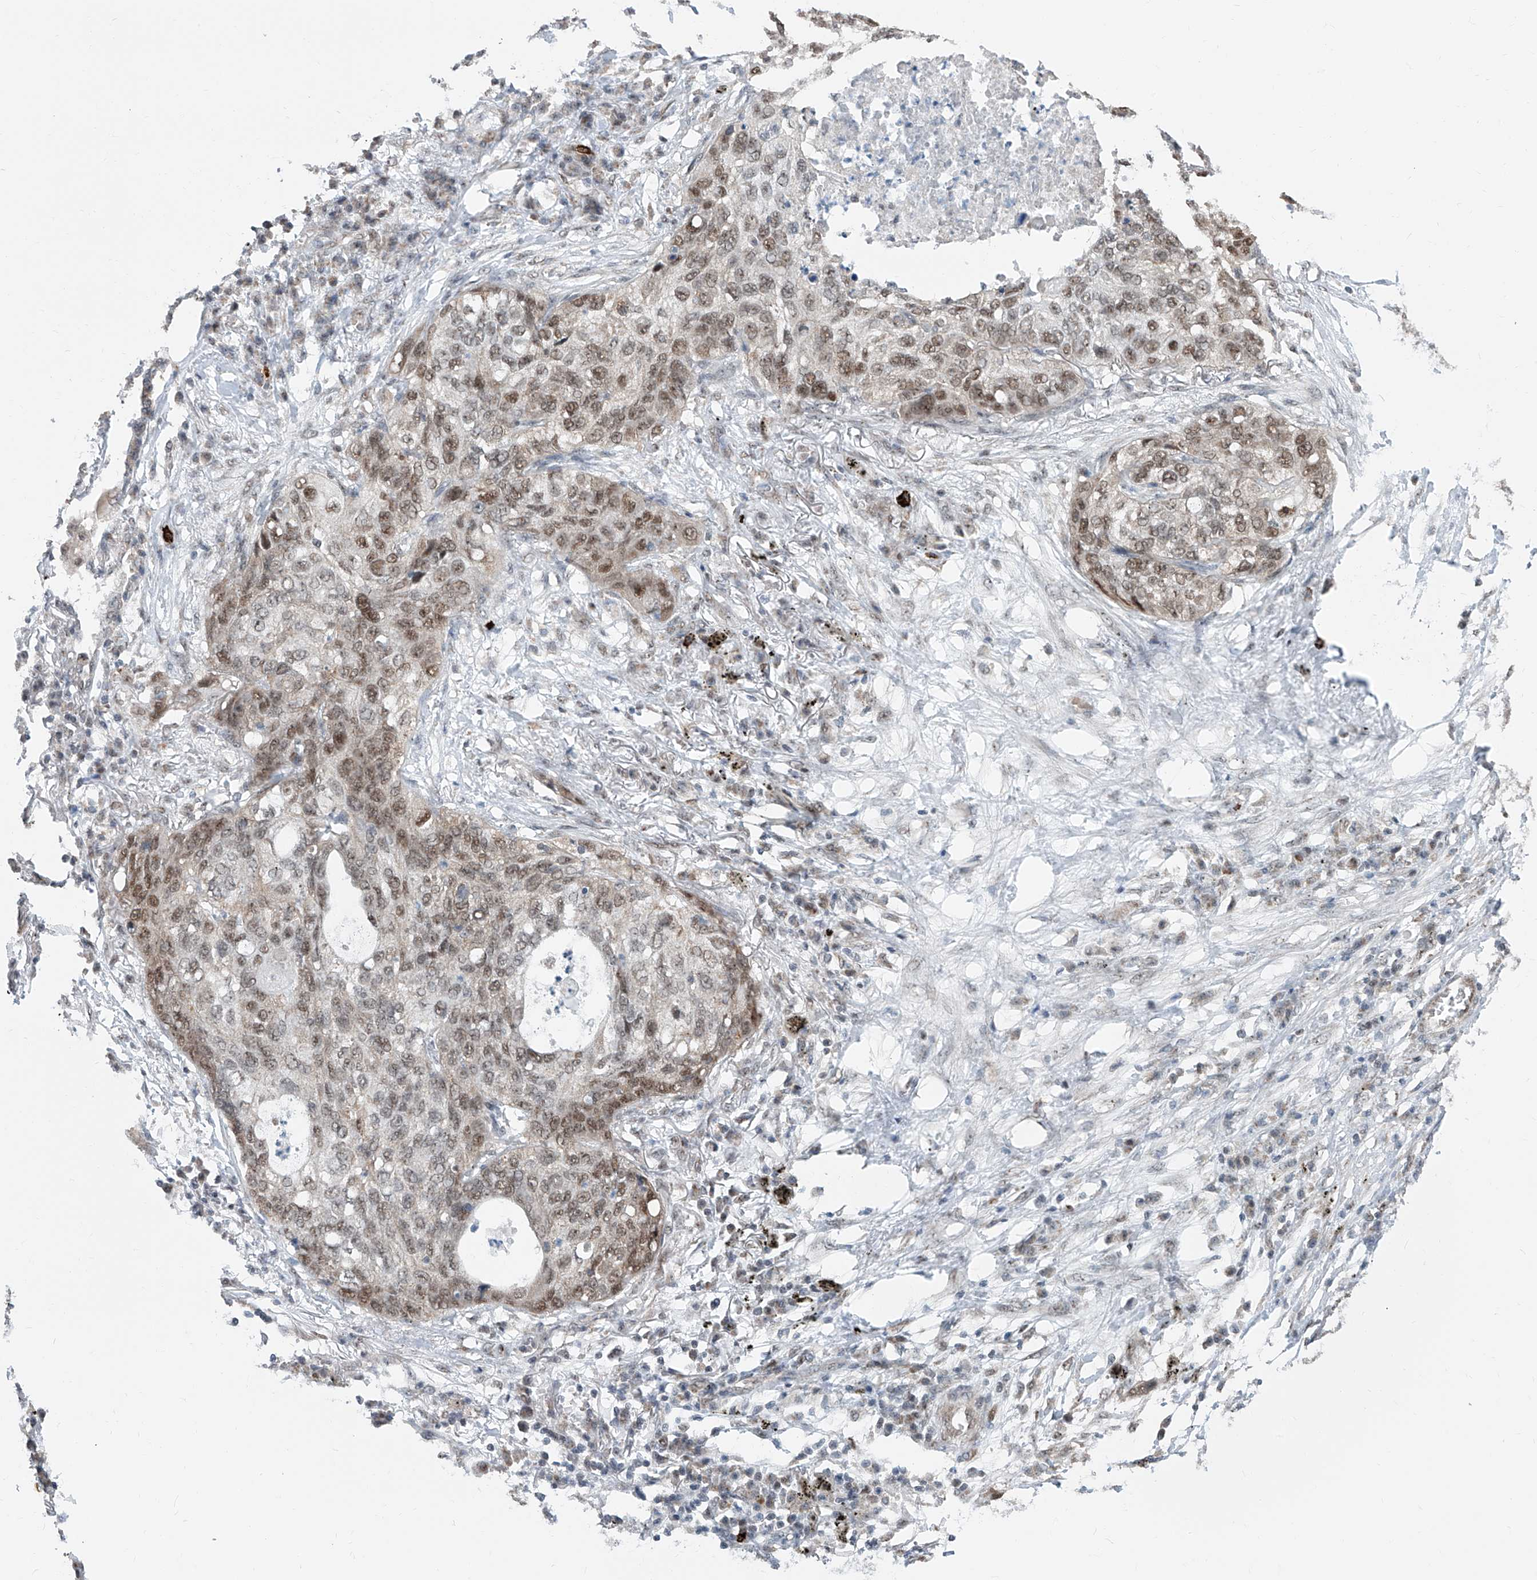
{"staining": {"intensity": "moderate", "quantity": ">75%", "location": "nuclear"}, "tissue": "lung cancer", "cell_type": "Tumor cells", "image_type": "cancer", "snomed": [{"axis": "morphology", "description": "Squamous cell carcinoma, NOS"}, {"axis": "topography", "description": "Lung"}], "caption": "High-magnification brightfield microscopy of lung squamous cell carcinoma stained with DAB (brown) and counterstained with hematoxylin (blue). tumor cells exhibit moderate nuclear staining is seen in approximately>75% of cells. The staining was performed using DAB to visualize the protein expression in brown, while the nuclei were stained in blue with hematoxylin (Magnification: 20x).", "gene": "SDE2", "patient": {"sex": "female", "age": 63}}